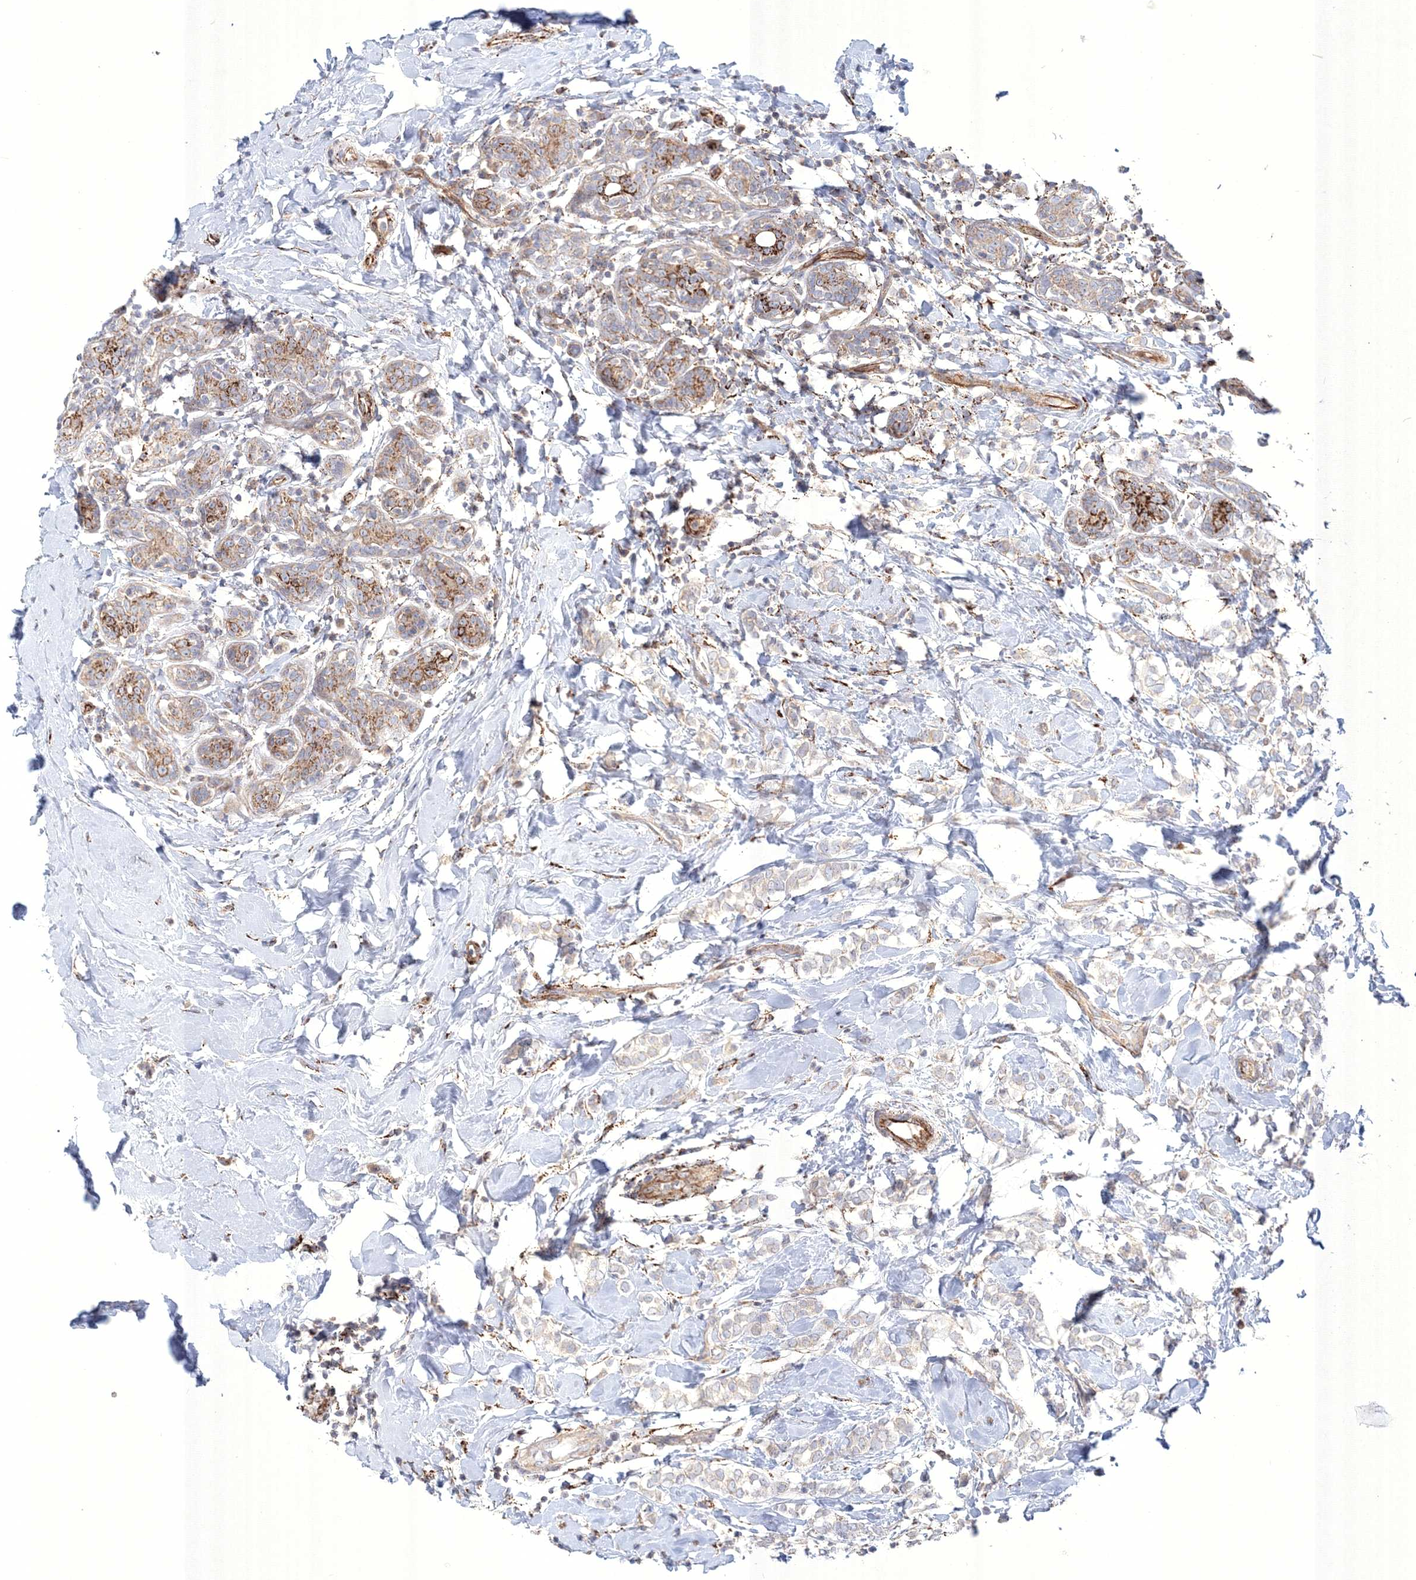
{"staining": {"intensity": "weak", "quantity": "<25%", "location": "cytoplasmic/membranous"}, "tissue": "breast cancer", "cell_type": "Tumor cells", "image_type": "cancer", "snomed": [{"axis": "morphology", "description": "Normal tissue, NOS"}, {"axis": "morphology", "description": "Lobular carcinoma"}, {"axis": "topography", "description": "Breast"}], "caption": "This is a micrograph of immunohistochemistry staining of lobular carcinoma (breast), which shows no expression in tumor cells.", "gene": "WDR49", "patient": {"sex": "female", "age": 47}}